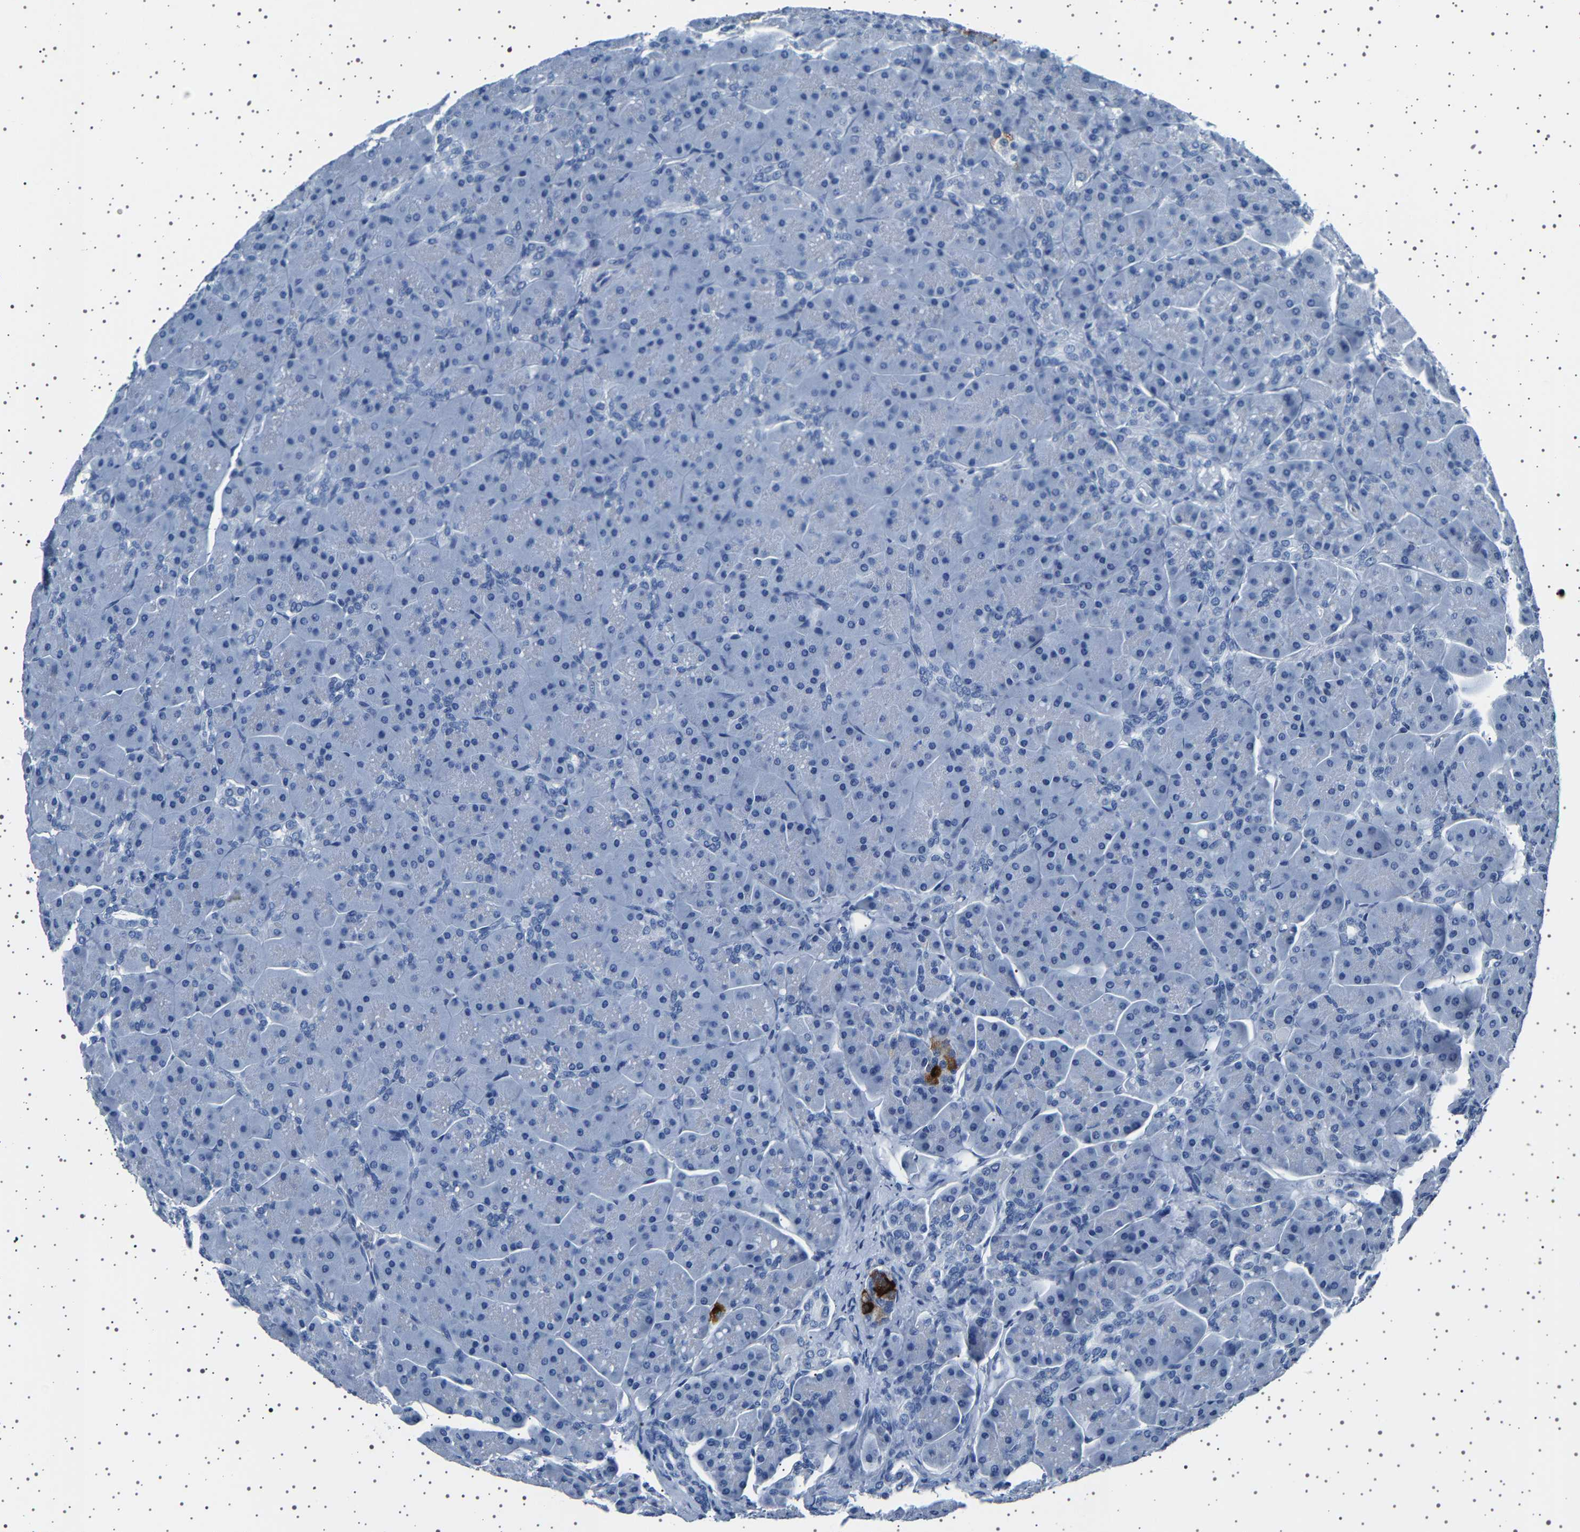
{"staining": {"intensity": "negative", "quantity": "none", "location": "none"}, "tissue": "pancreas", "cell_type": "Exocrine glandular cells", "image_type": "normal", "snomed": [{"axis": "morphology", "description": "Normal tissue, NOS"}, {"axis": "topography", "description": "Pancreas"}], "caption": "Immunohistochemistry (IHC) photomicrograph of normal pancreas: pancreas stained with DAB shows no significant protein expression in exocrine glandular cells. (DAB (3,3'-diaminobenzidine) IHC with hematoxylin counter stain).", "gene": "TFF3", "patient": {"sex": "male", "age": 66}}